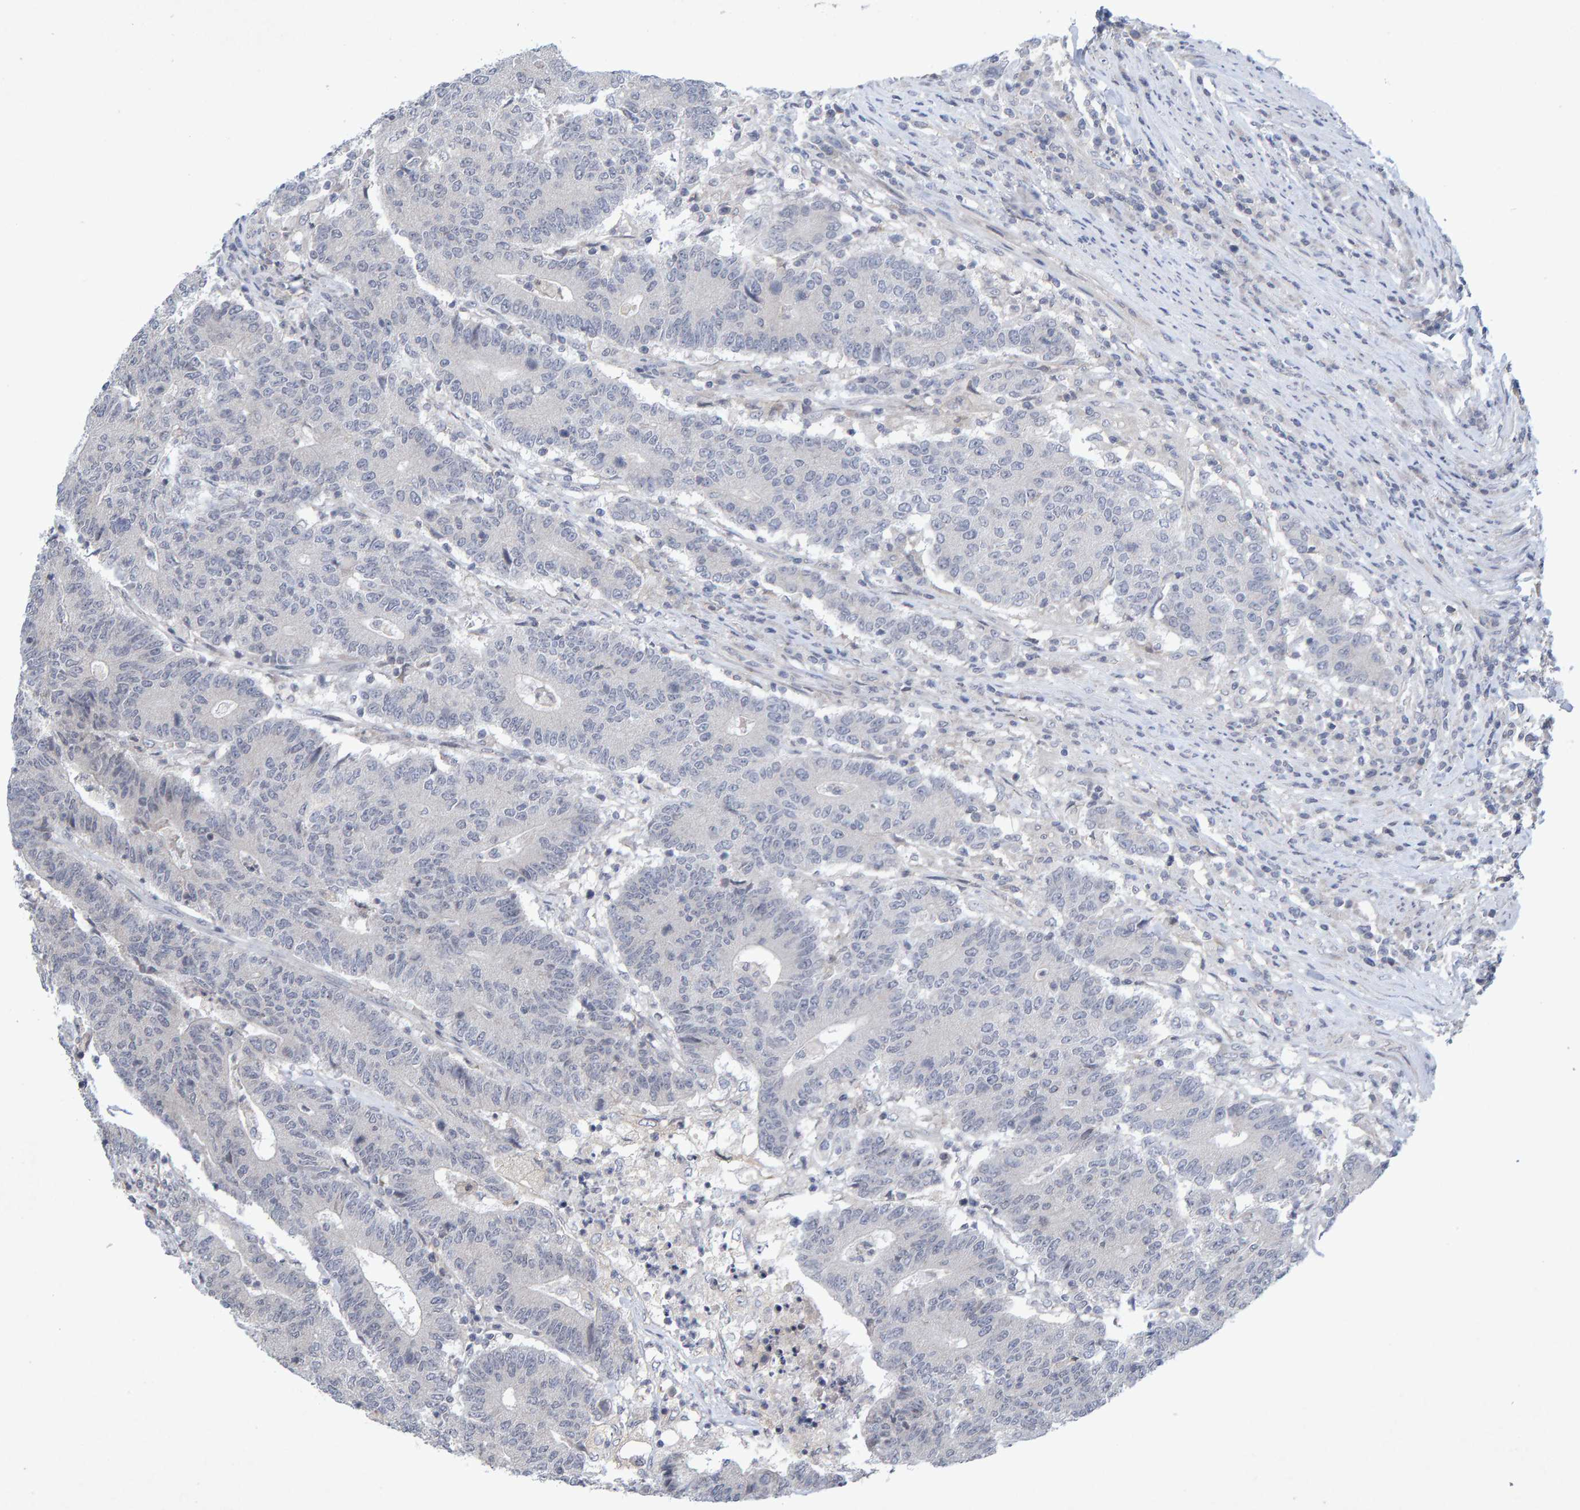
{"staining": {"intensity": "negative", "quantity": "none", "location": "none"}, "tissue": "colorectal cancer", "cell_type": "Tumor cells", "image_type": "cancer", "snomed": [{"axis": "morphology", "description": "Normal tissue, NOS"}, {"axis": "morphology", "description": "Adenocarcinoma, NOS"}, {"axis": "topography", "description": "Colon"}], "caption": "Tumor cells are negative for brown protein staining in colorectal cancer.", "gene": "CDH2", "patient": {"sex": "female", "age": 75}}